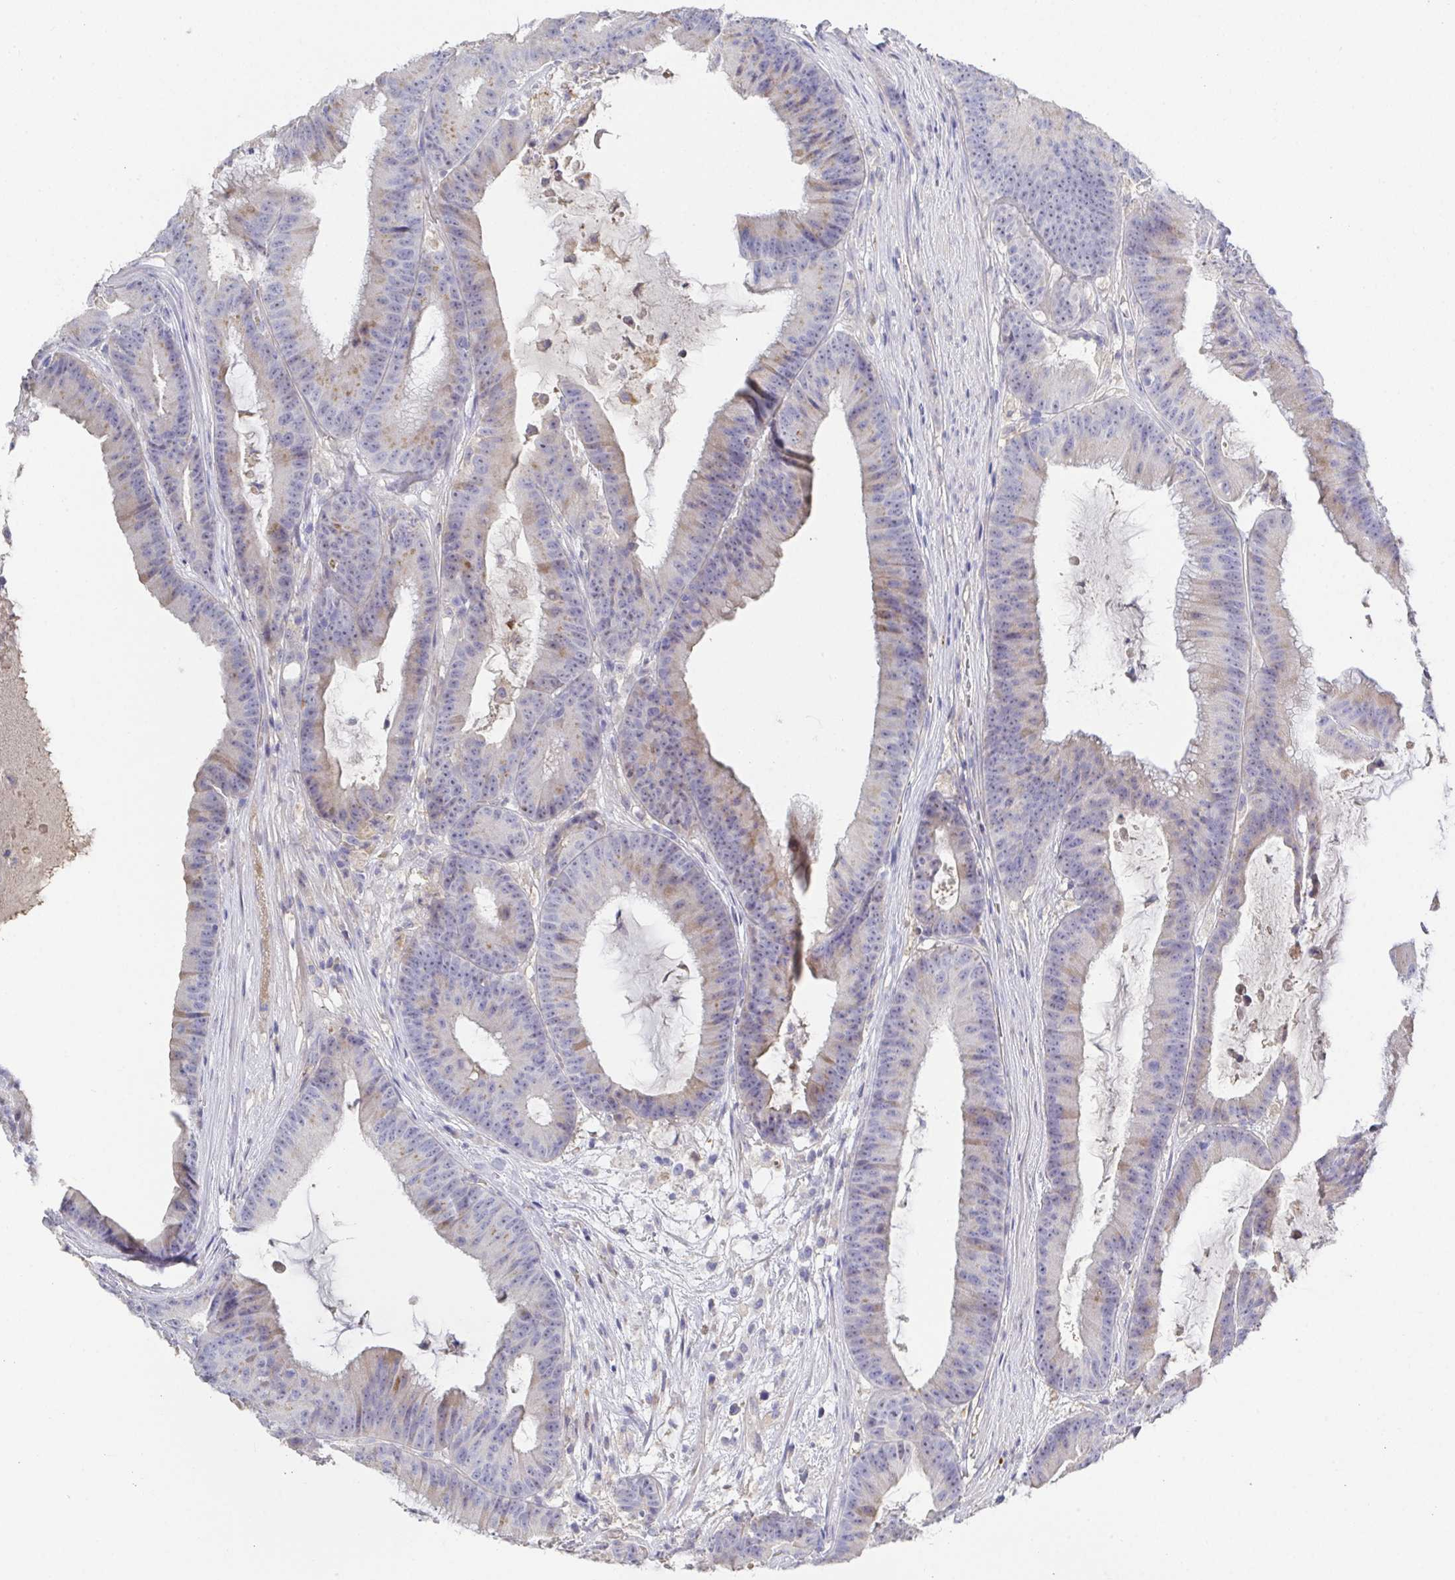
{"staining": {"intensity": "weak", "quantity": "<25%", "location": "cytoplasmic/membranous"}, "tissue": "colorectal cancer", "cell_type": "Tumor cells", "image_type": "cancer", "snomed": [{"axis": "morphology", "description": "Adenocarcinoma, NOS"}, {"axis": "topography", "description": "Colon"}], "caption": "IHC histopathology image of neoplastic tissue: colorectal cancer stained with DAB (3,3'-diaminobenzidine) demonstrates no significant protein staining in tumor cells.", "gene": "ANO5", "patient": {"sex": "female", "age": 78}}